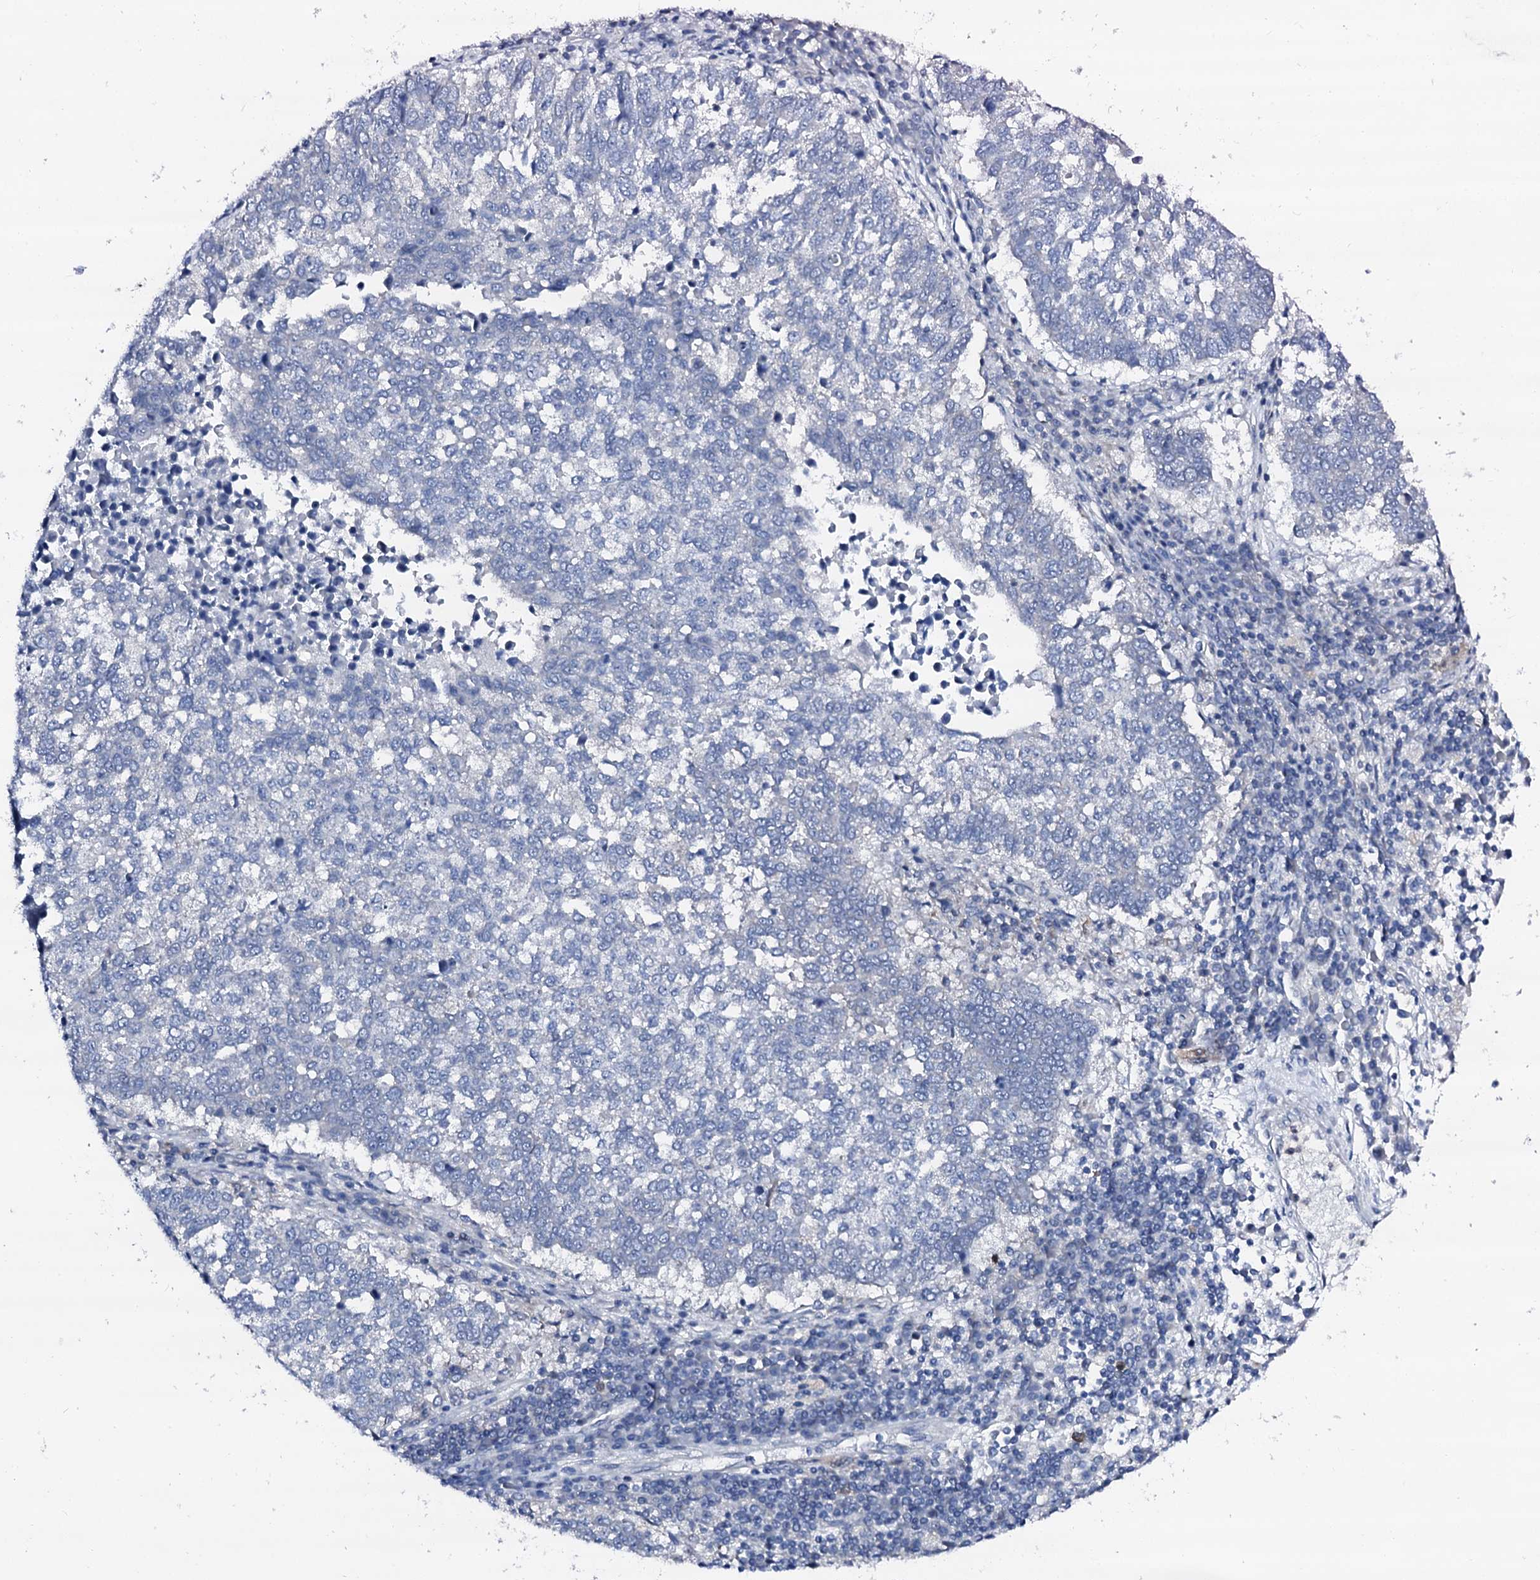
{"staining": {"intensity": "negative", "quantity": "none", "location": "none"}, "tissue": "lung cancer", "cell_type": "Tumor cells", "image_type": "cancer", "snomed": [{"axis": "morphology", "description": "Squamous cell carcinoma, NOS"}, {"axis": "topography", "description": "Lung"}], "caption": "Tumor cells are negative for protein expression in human squamous cell carcinoma (lung). (DAB IHC visualized using brightfield microscopy, high magnification).", "gene": "TRAFD1", "patient": {"sex": "male", "age": 73}}